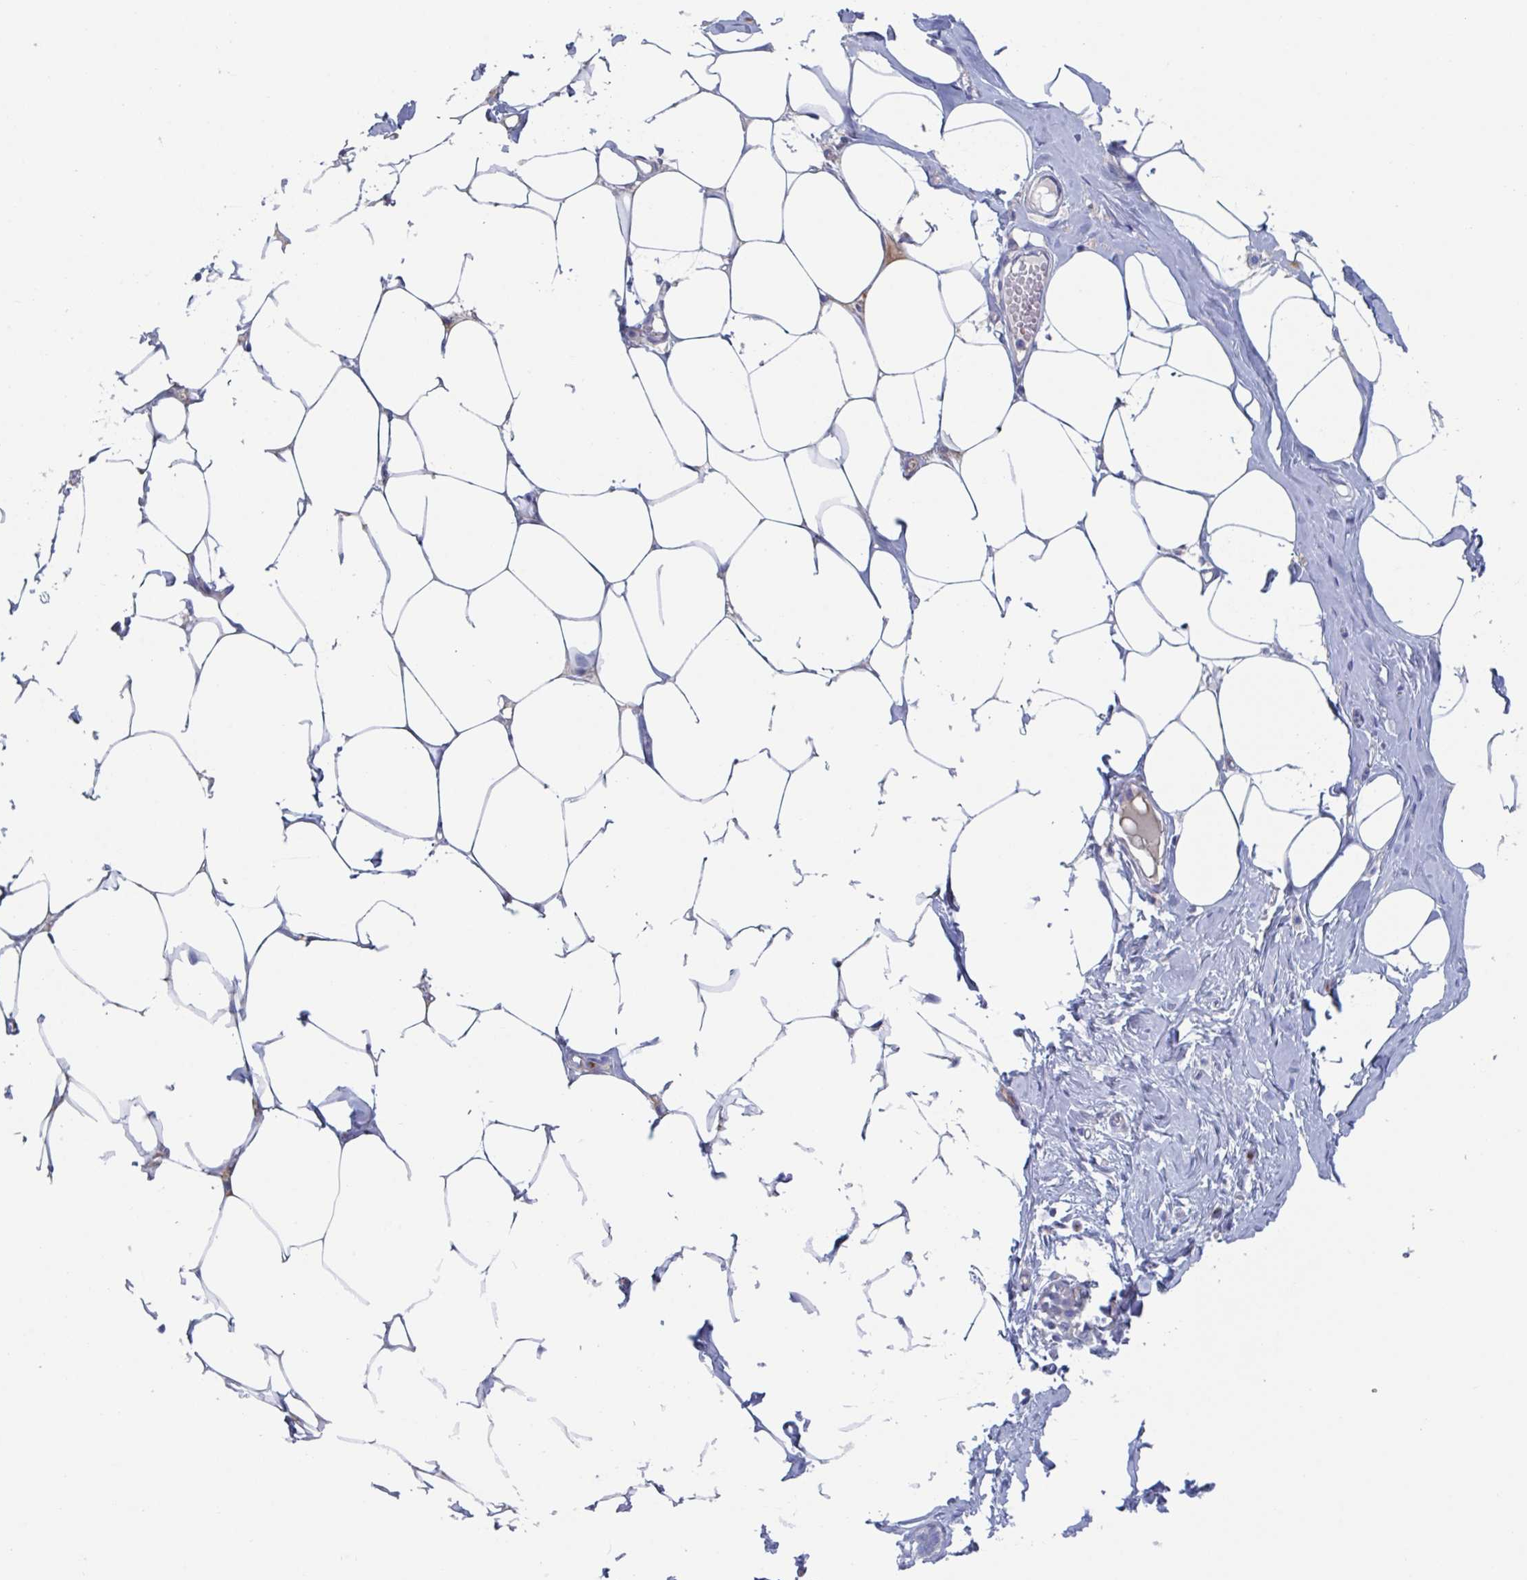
{"staining": {"intensity": "negative", "quantity": "none", "location": "none"}, "tissue": "breast", "cell_type": "Adipocytes", "image_type": "normal", "snomed": [{"axis": "morphology", "description": "Normal tissue, NOS"}, {"axis": "topography", "description": "Breast"}], "caption": "Immunohistochemistry (IHC) photomicrograph of unremarkable breast: human breast stained with DAB reveals no significant protein positivity in adipocytes.", "gene": "NT5C3B", "patient": {"sex": "female", "age": 27}}